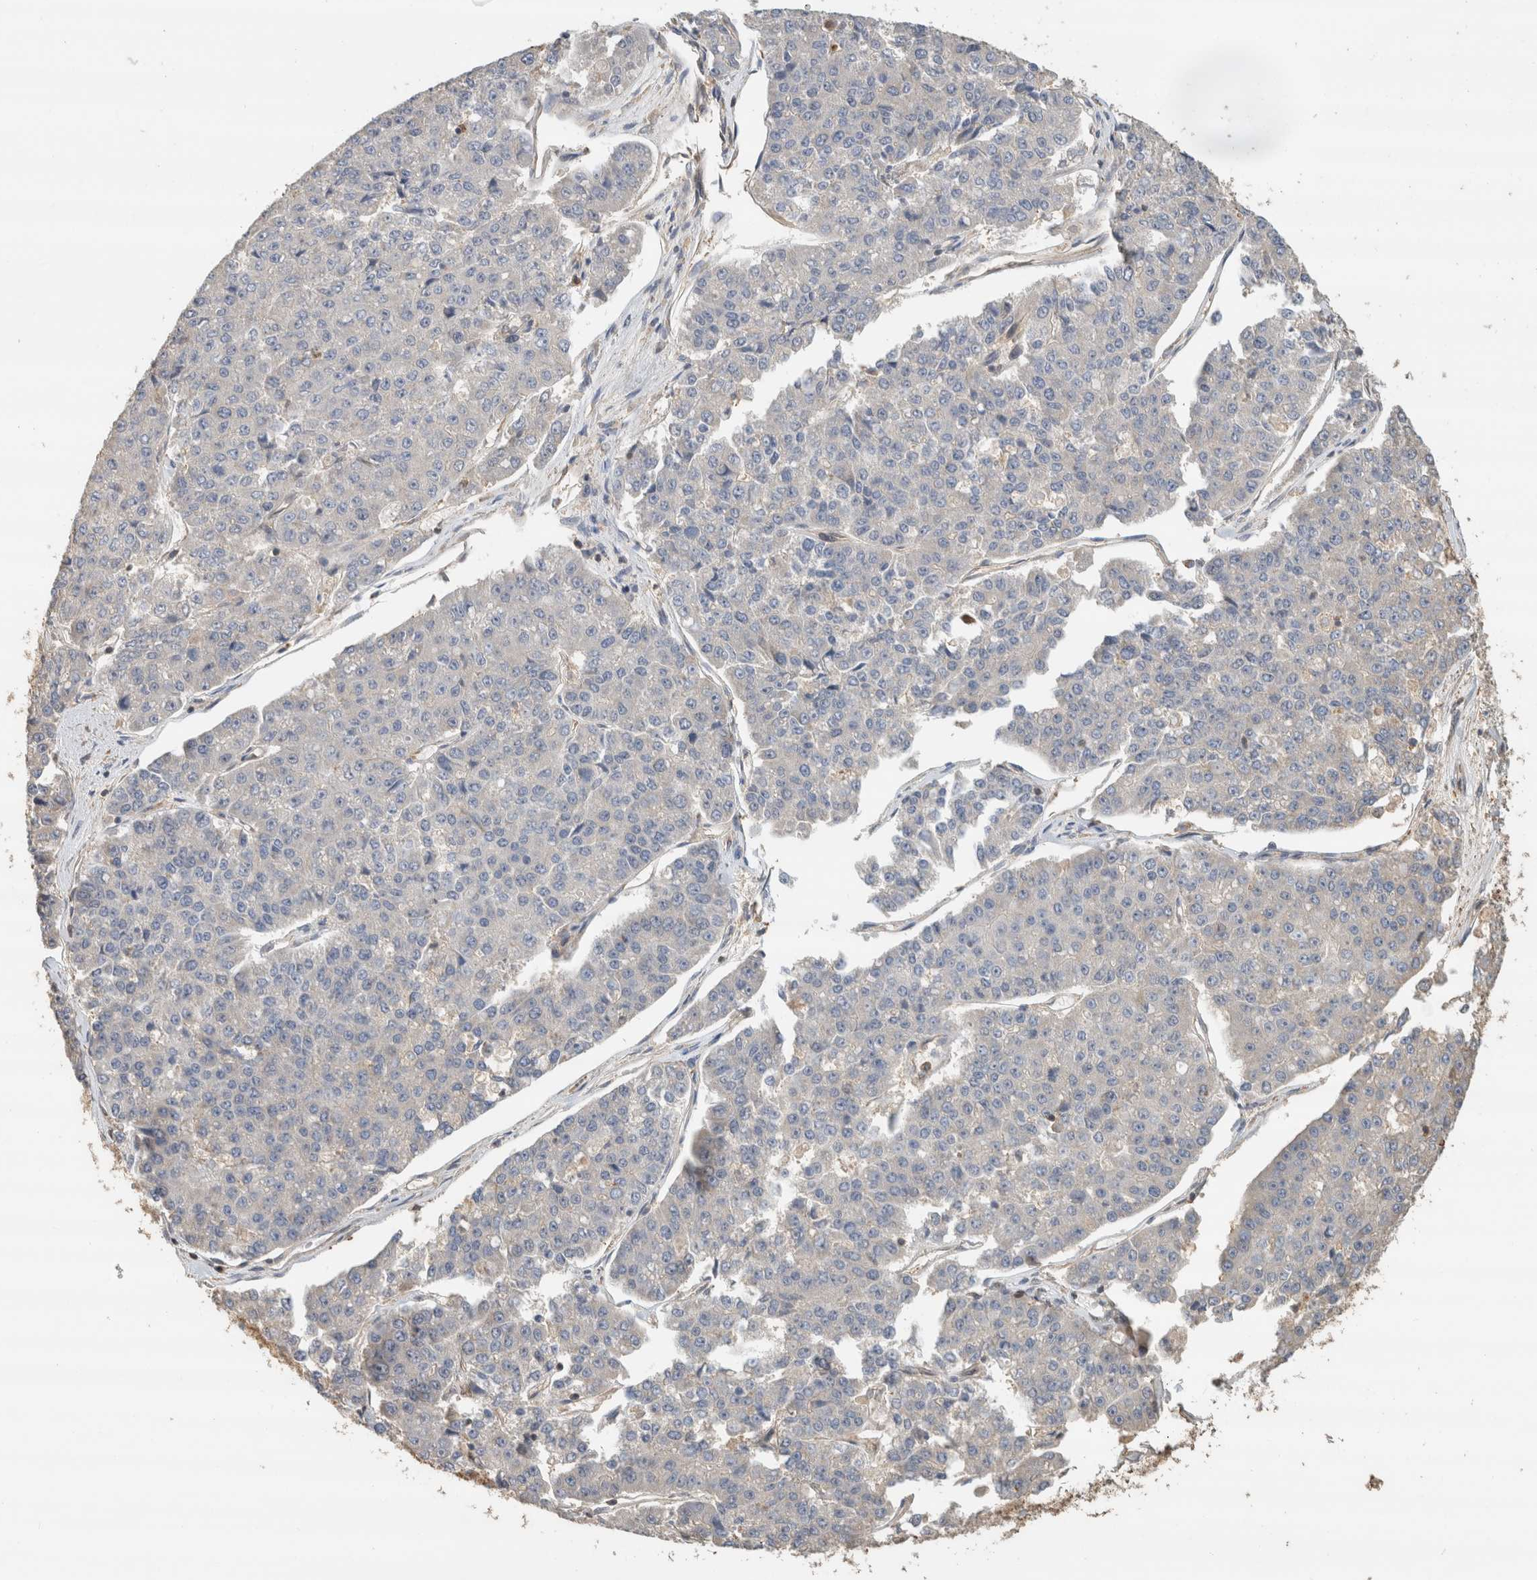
{"staining": {"intensity": "negative", "quantity": "none", "location": "none"}, "tissue": "pancreatic cancer", "cell_type": "Tumor cells", "image_type": "cancer", "snomed": [{"axis": "morphology", "description": "Adenocarcinoma, NOS"}, {"axis": "topography", "description": "Pancreas"}], "caption": "IHC photomicrograph of human pancreatic adenocarcinoma stained for a protein (brown), which reveals no positivity in tumor cells.", "gene": "EIF4G3", "patient": {"sex": "male", "age": 50}}